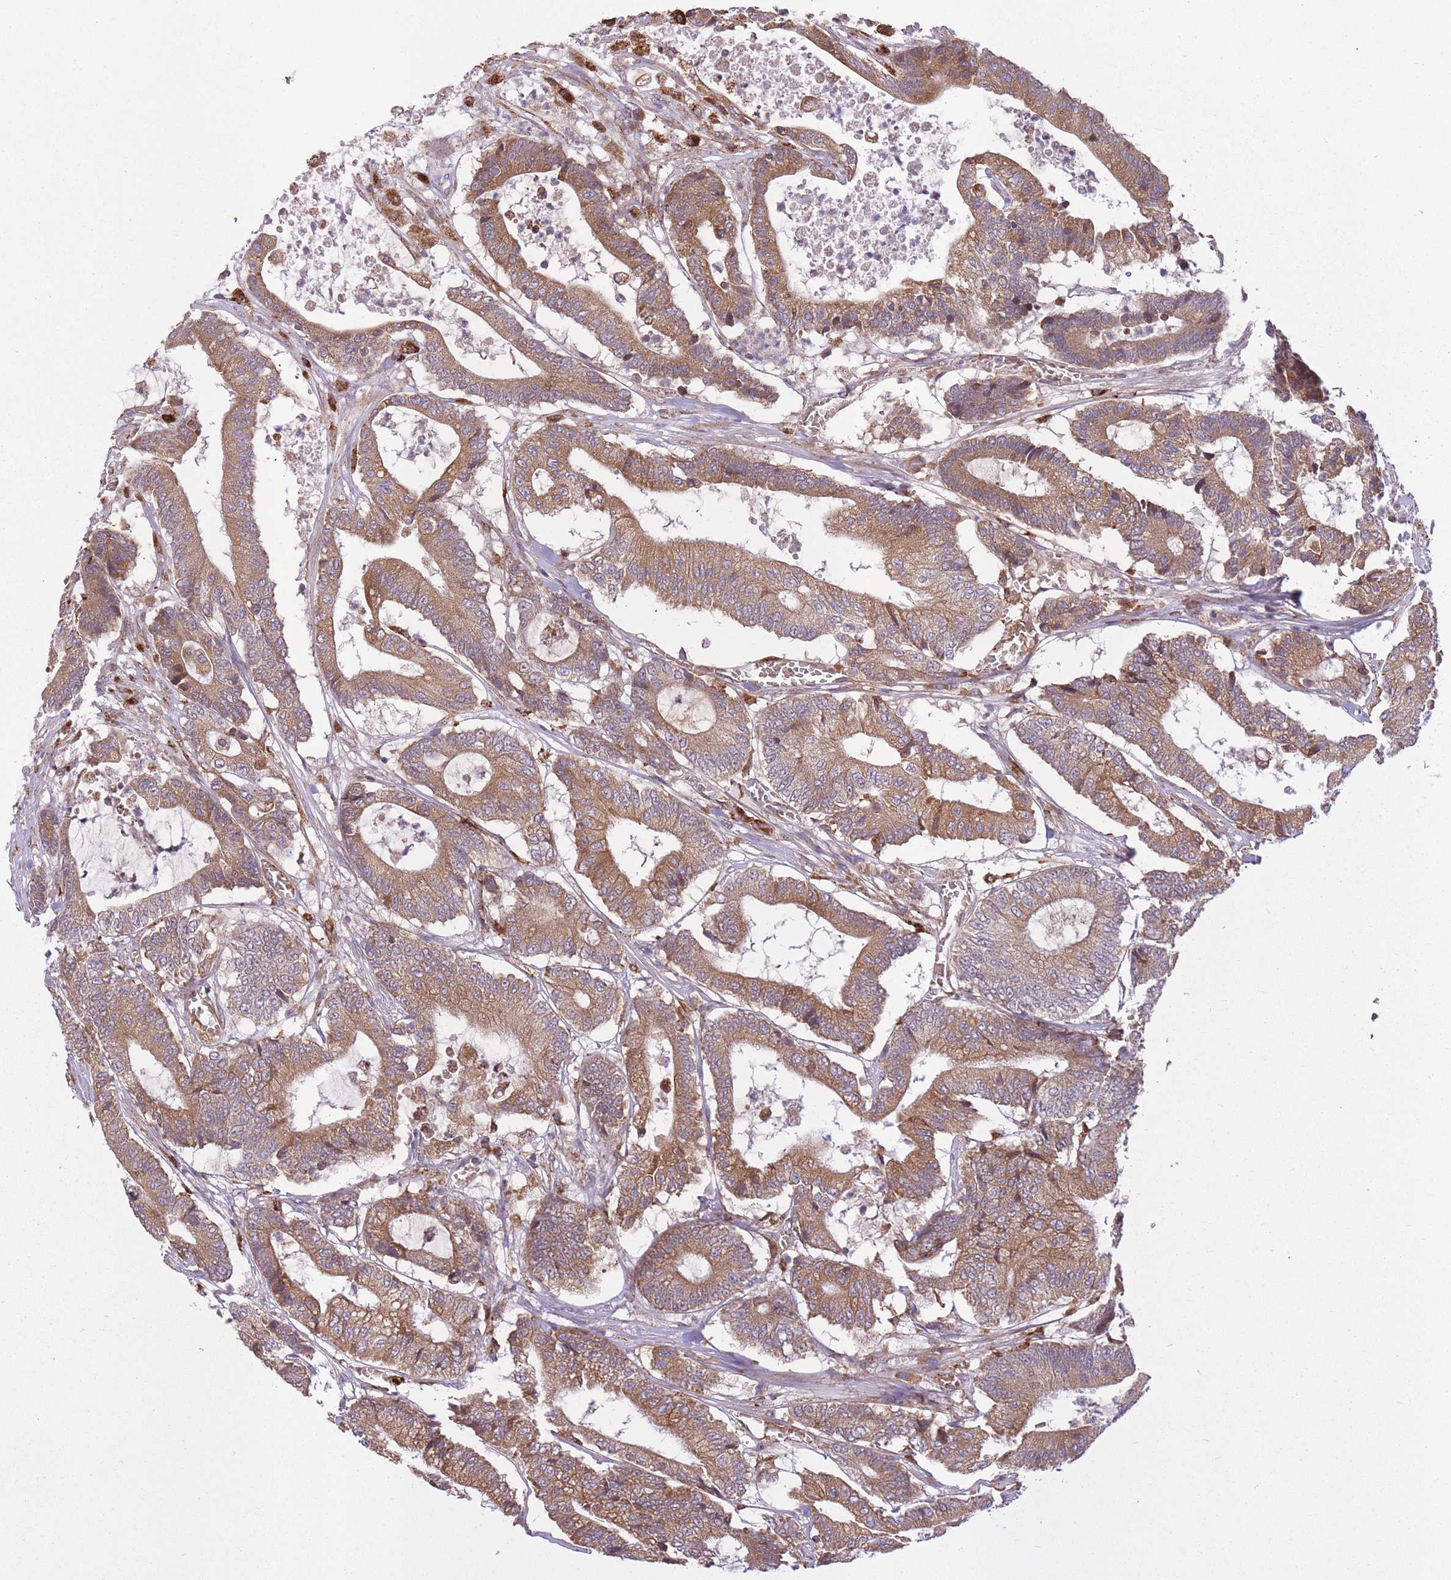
{"staining": {"intensity": "moderate", "quantity": ">75%", "location": "cytoplasmic/membranous"}, "tissue": "colorectal cancer", "cell_type": "Tumor cells", "image_type": "cancer", "snomed": [{"axis": "morphology", "description": "Adenocarcinoma, NOS"}, {"axis": "topography", "description": "Colon"}], "caption": "A micrograph of human colorectal cancer stained for a protein reveals moderate cytoplasmic/membranous brown staining in tumor cells. (IHC, brightfield microscopy, high magnification).", "gene": "POLR3F", "patient": {"sex": "female", "age": 84}}